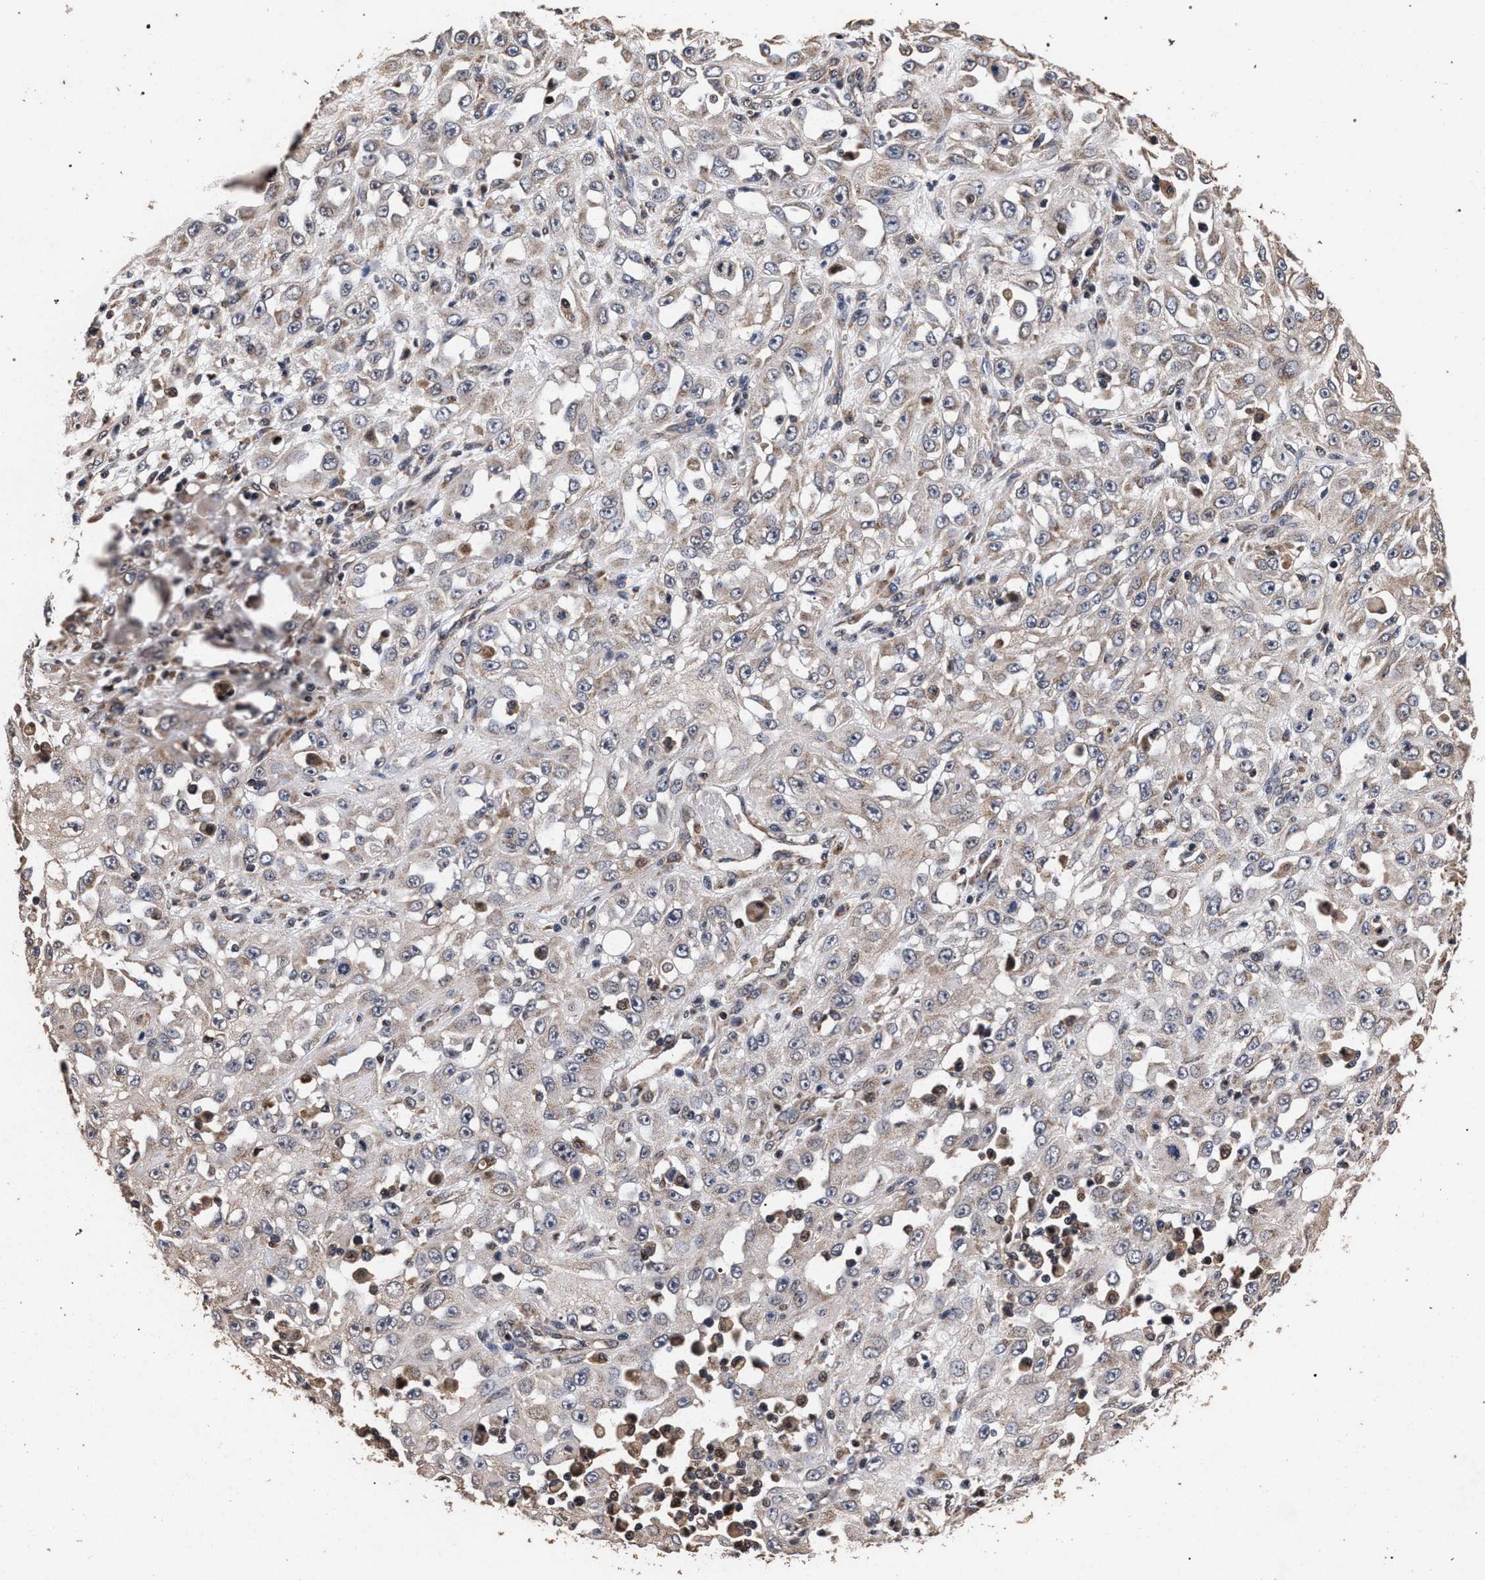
{"staining": {"intensity": "weak", "quantity": ">75%", "location": "cytoplasmic/membranous"}, "tissue": "skin cancer", "cell_type": "Tumor cells", "image_type": "cancer", "snomed": [{"axis": "morphology", "description": "Squamous cell carcinoma, NOS"}, {"axis": "morphology", "description": "Squamous cell carcinoma, metastatic, NOS"}, {"axis": "topography", "description": "Skin"}, {"axis": "topography", "description": "Lymph node"}], "caption": "Weak cytoplasmic/membranous positivity for a protein is seen in approximately >75% of tumor cells of skin cancer using IHC.", "gene": "ACOX1", "patient": {"sex": "male", "age": 75}}